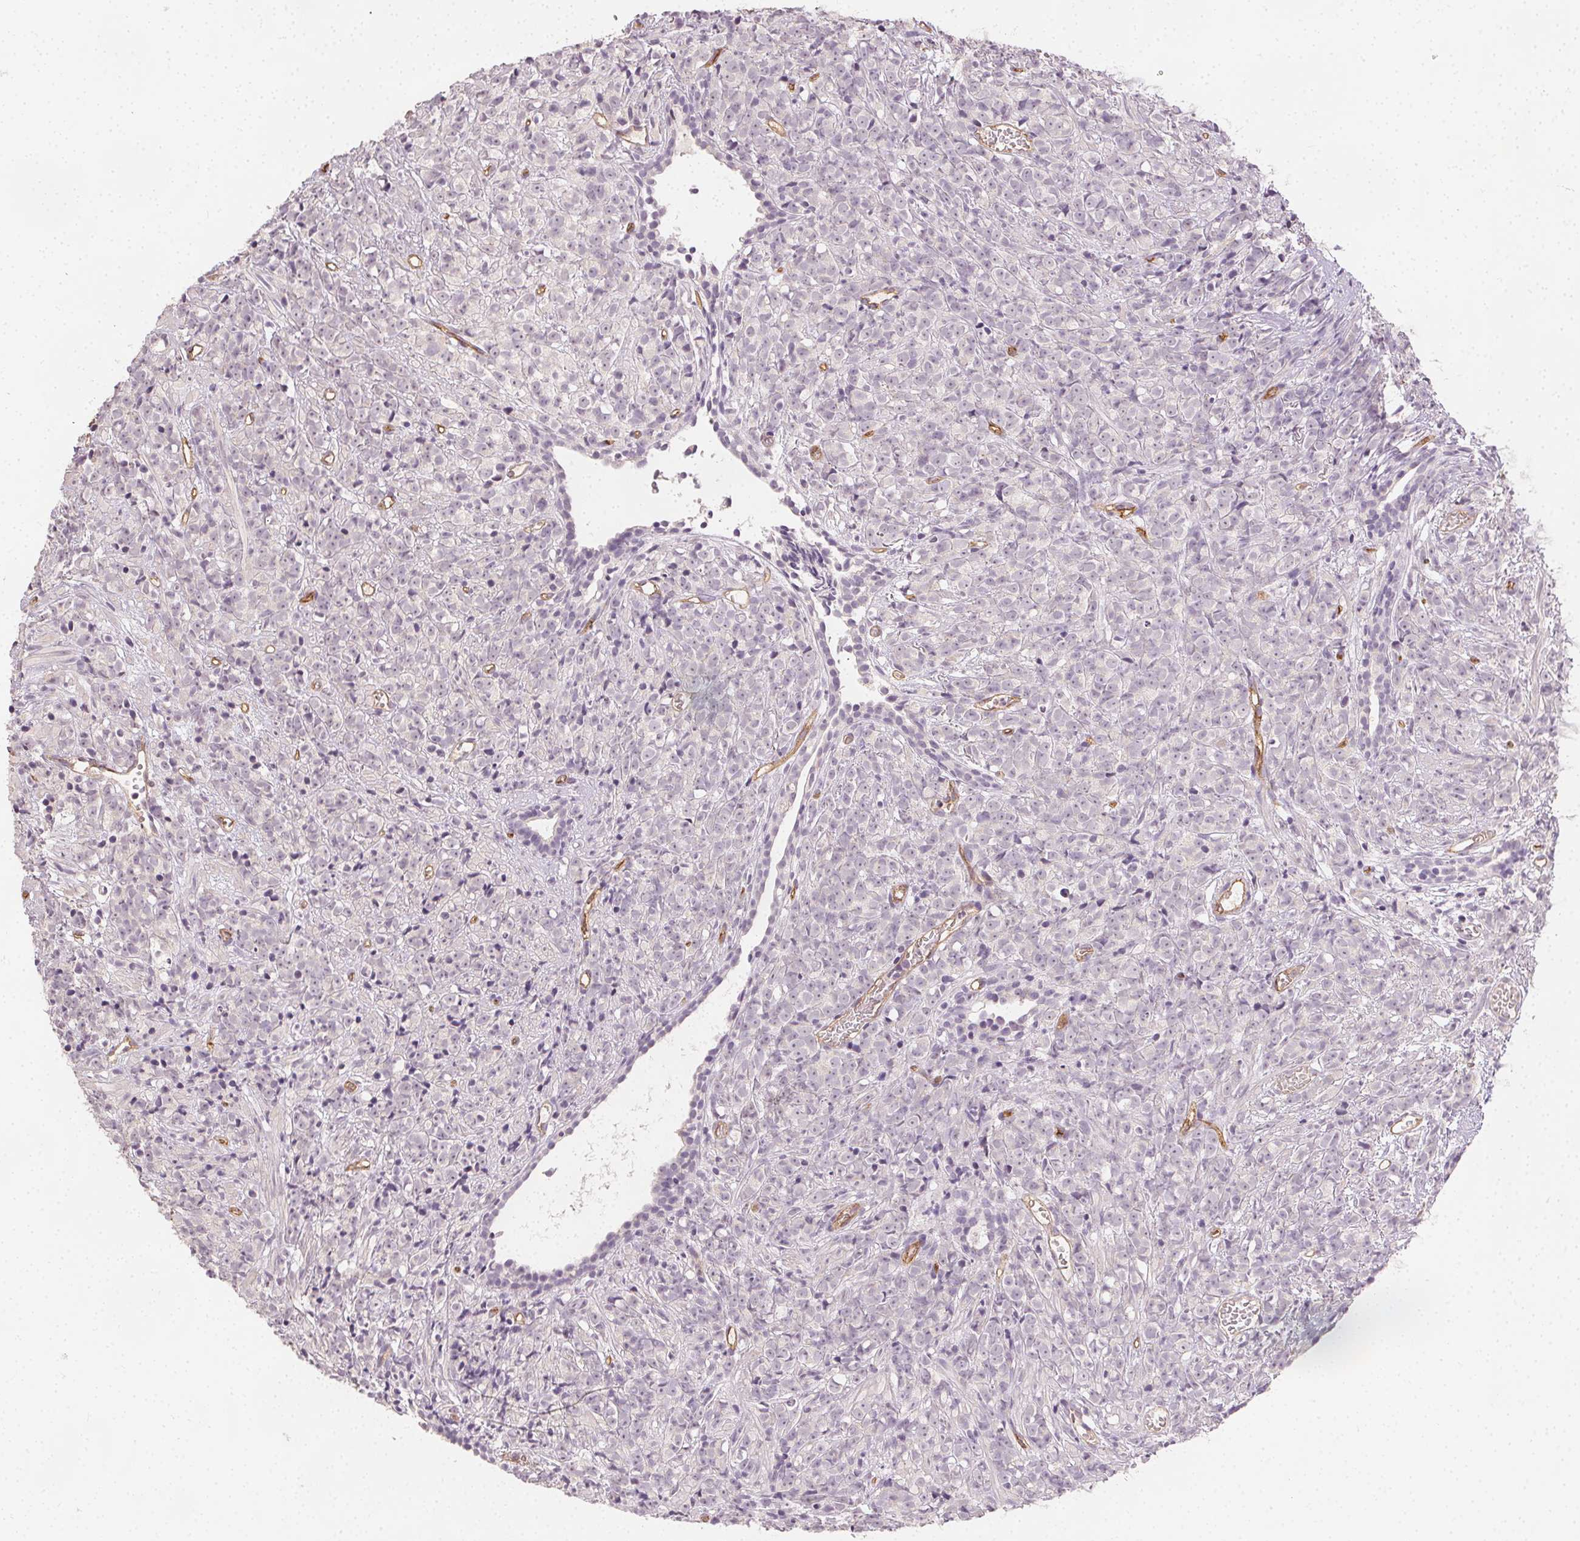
{"staining": {"intensity": "negative", "quantity": "none", "location": "none"}, "tissue": "prostate cancer", "cell_type": "Tumor cells", "image_type": "cancer", "snomed": [{"axis": "morphology", "description": "Adenocarcinoma, High grade"}, {"axis": "topography", "description": "Prostate"}], "caption": "High magnification brightfield microscopy of high-grade adenocarcinoma (prostate) stained with DAB (3,3'-diaminobenzidine) (brown) and counterstained with hematoxylin (blue): tumor cells show no significant expression.", "gene": "PODXL", "patient": {"sex": "male", "age": 81}}